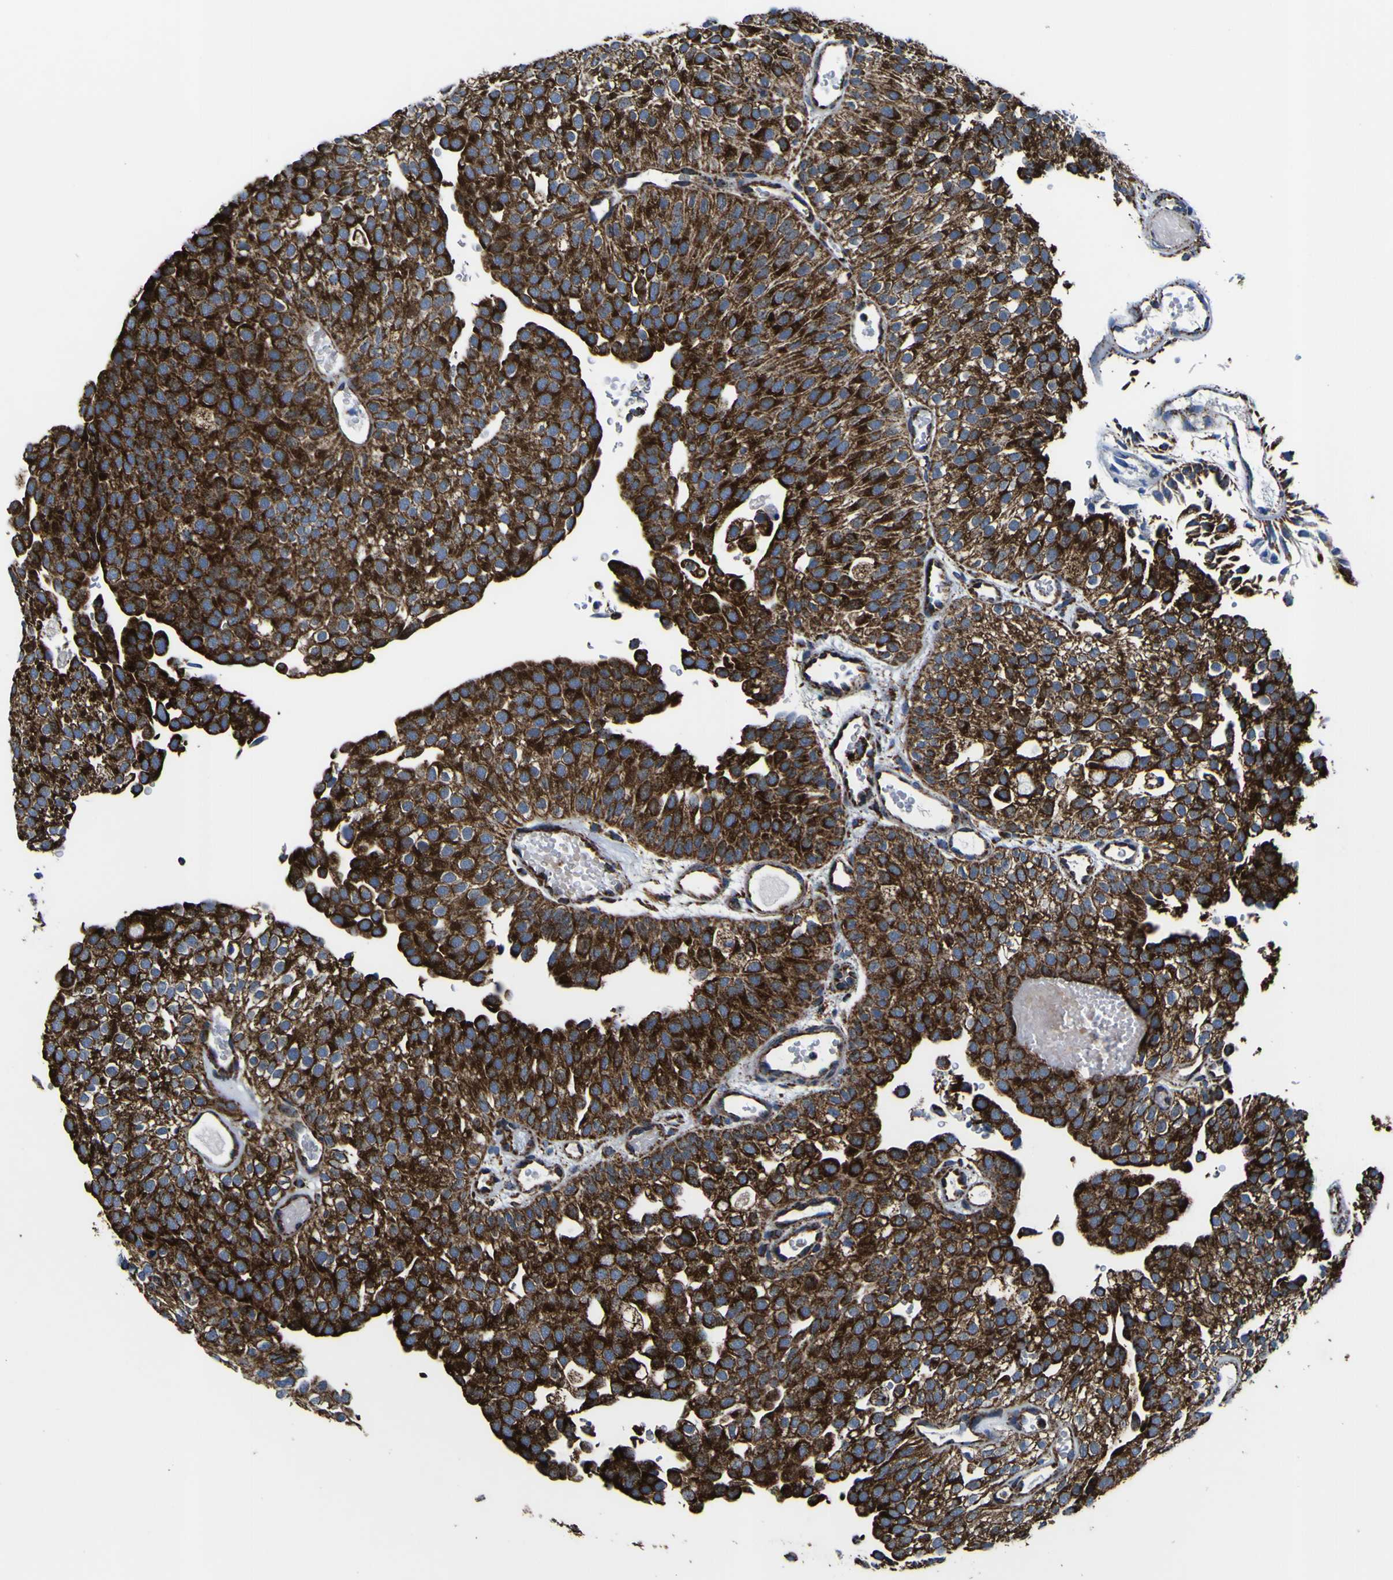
{"staining": {"intensity": "strong", "quantity": ">75%", "location": "cytoplasmic/membranous"}, "tissue": "urothelial cancer", "cell_type": "Tumor cells", "image_type": "cancer", "snomed": [{"axis": "morphology", "description": "Urothelial carcinoma, Low grade"}, {"axis": "topography", "description": "Urinary bladder"}], "caption": "This photomicrograph shows immunohistochemistry (IHC) staining of urothelial cancer, with high strong cytoplasmic/membranous expression in approximately >75% of tumor cells.", "gene": "PTRH2", "patient": {"sex": "male", "age": 78}}